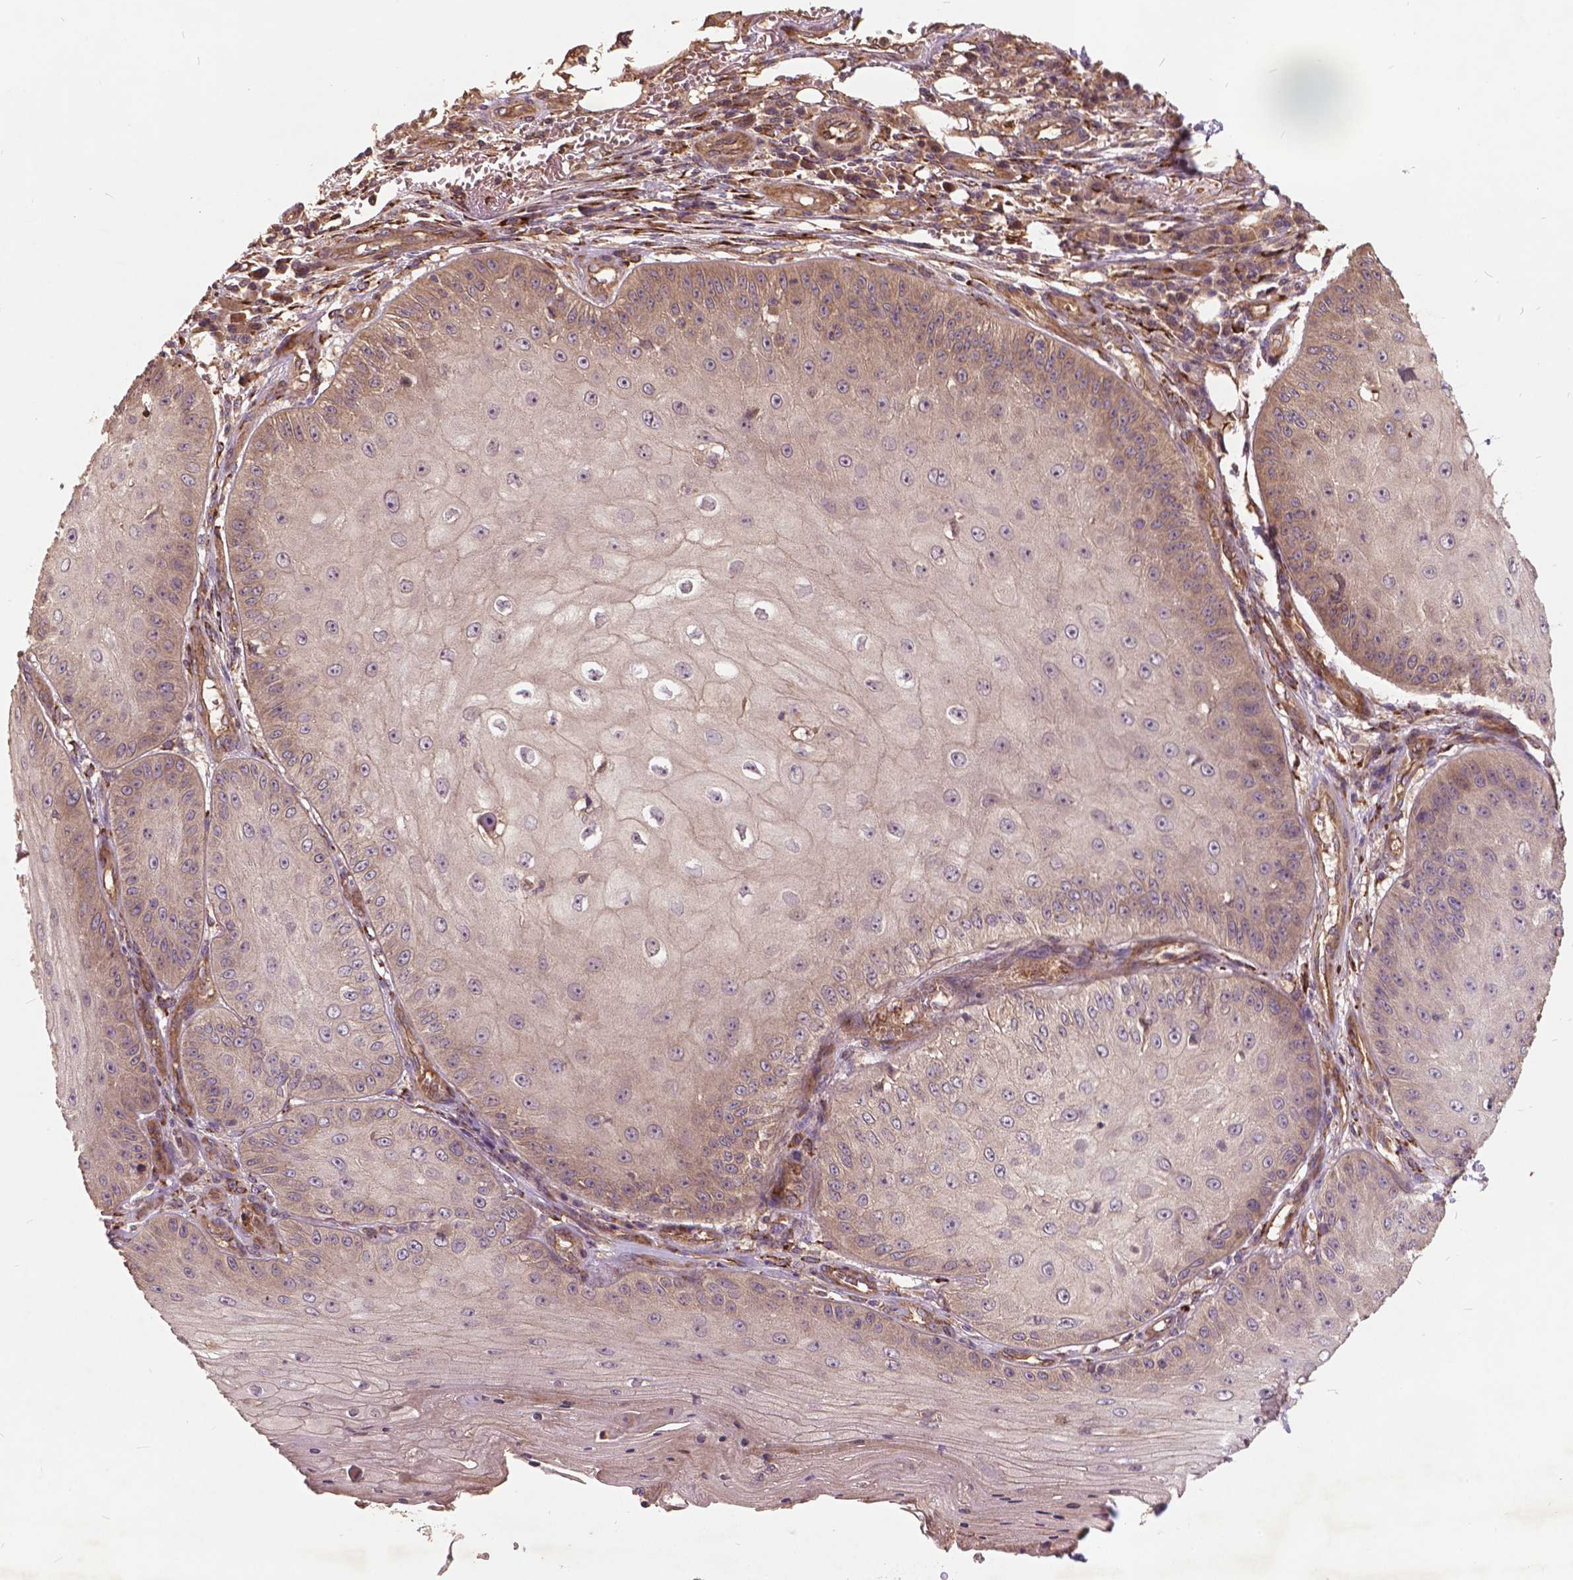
{"staining": {"intensity": "weak", "quantity": "25%-75%", "location": "cytoplasmic/membranous"}, "tissue": "skin cancer", "cell_type": "Tumor cells", "image_type": "cancer", "snomed": [{"axis": "morphology", "description": "Squamous cell carcinoma, NOS"}, {"axis": "topography", "description": "Skin"}], "caption": "Squamous cell carcinoma (skin) was stained to show a protein in brown. There is low levels of weak cytoplasmic/membranous expression in about 25%-75% of tumor cells.", "gene": "UBXN2A", "patient": {"sex": "male", "age": 70}}